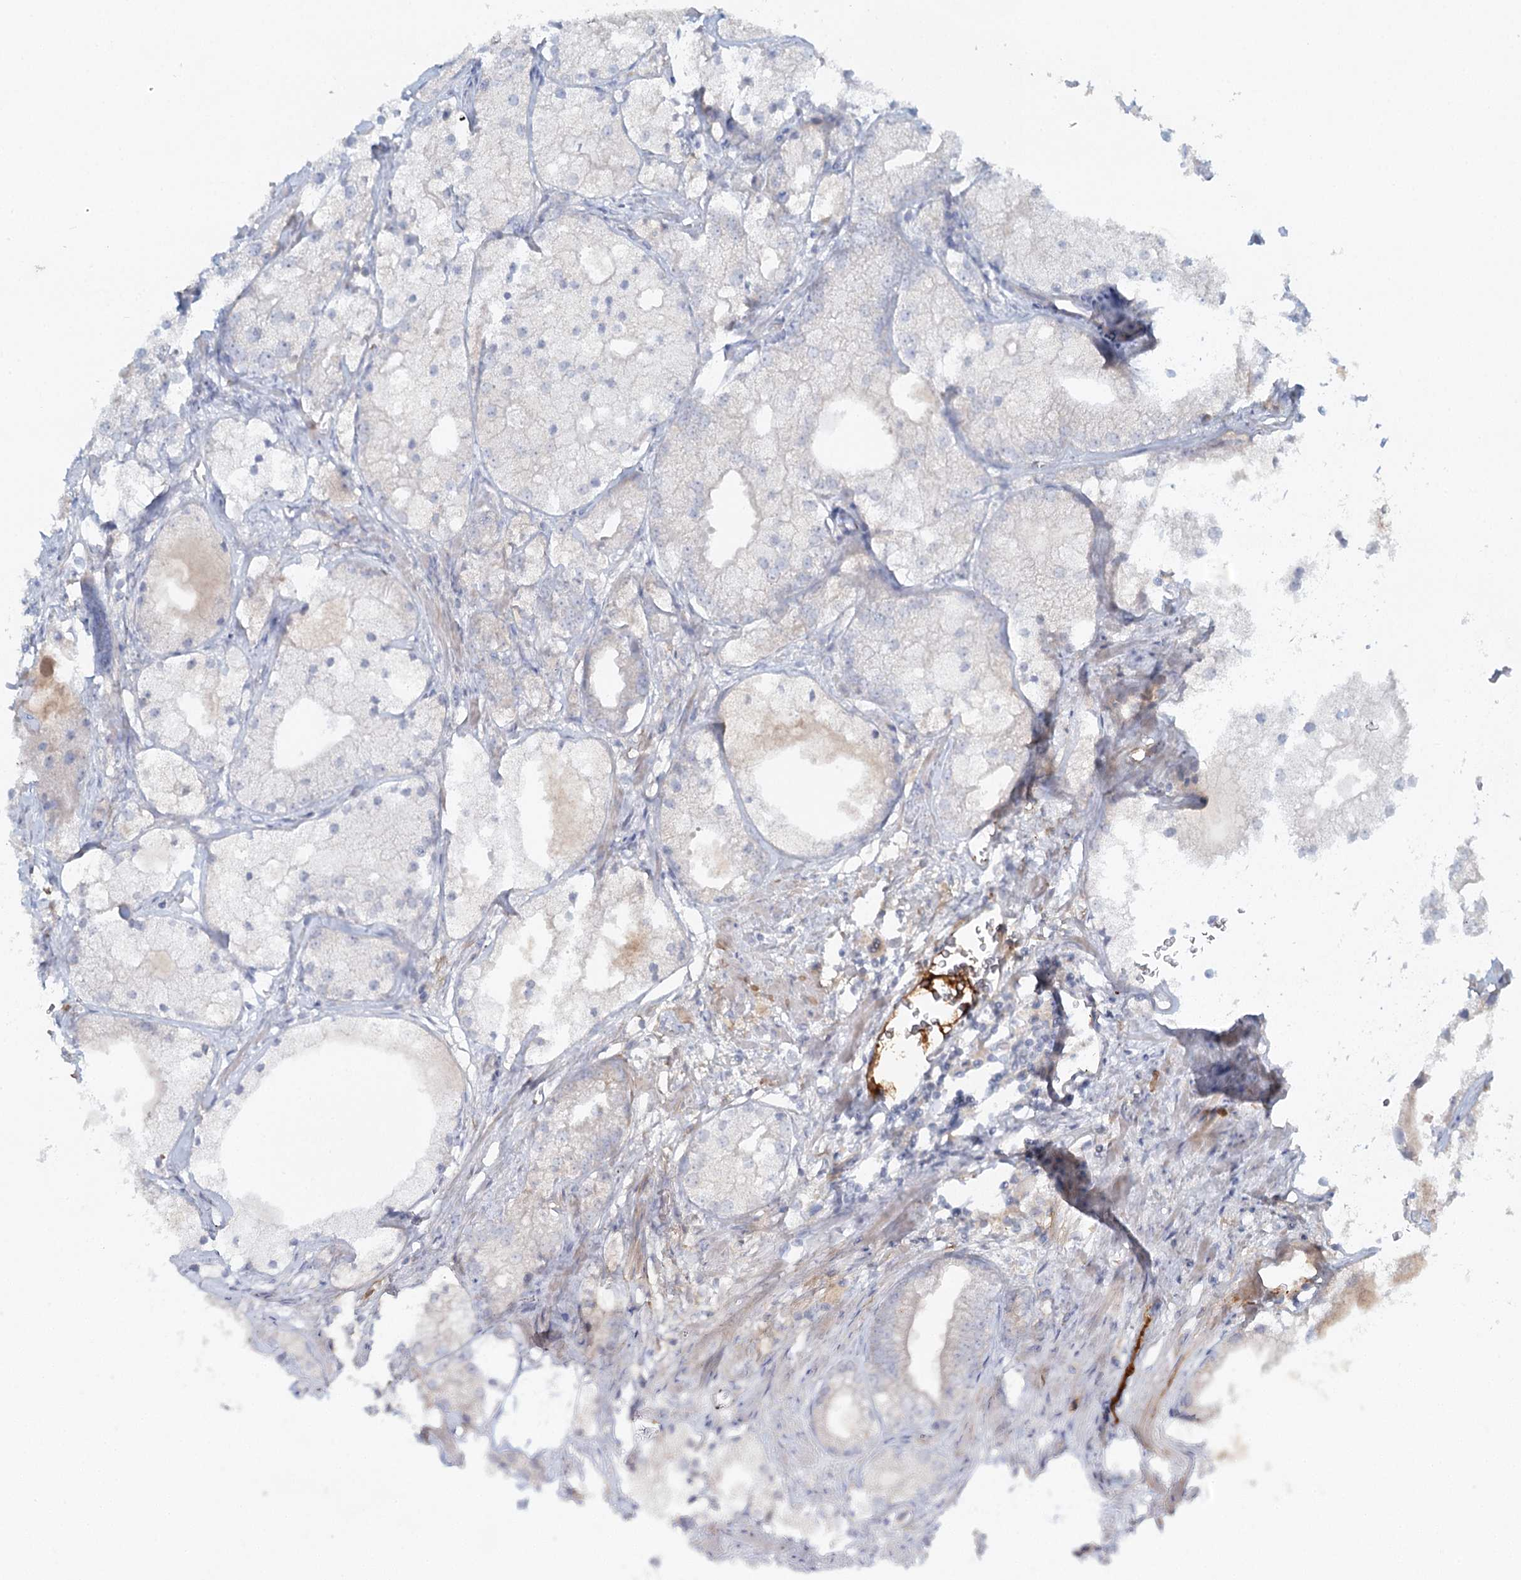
{"staining": {"intensity": "negative", "quantity": "none", "location": "none"}, "tissue": "prostate cancer", "cell_type": "Tumor cells", "image_type": "cancer", "snomed": [{"axis": "morphology", "description": "Adenocarcinoma, Low grade"}, {"axis": "topography", "description": "Prostate"}], "caption": "This is an IHC photomicrograph of low-grade adenocarcinoma (prostate). There is no staining in tumor cells.", "gene": "ALKBH8", "patient": {"sex": "male", "age": 69}}